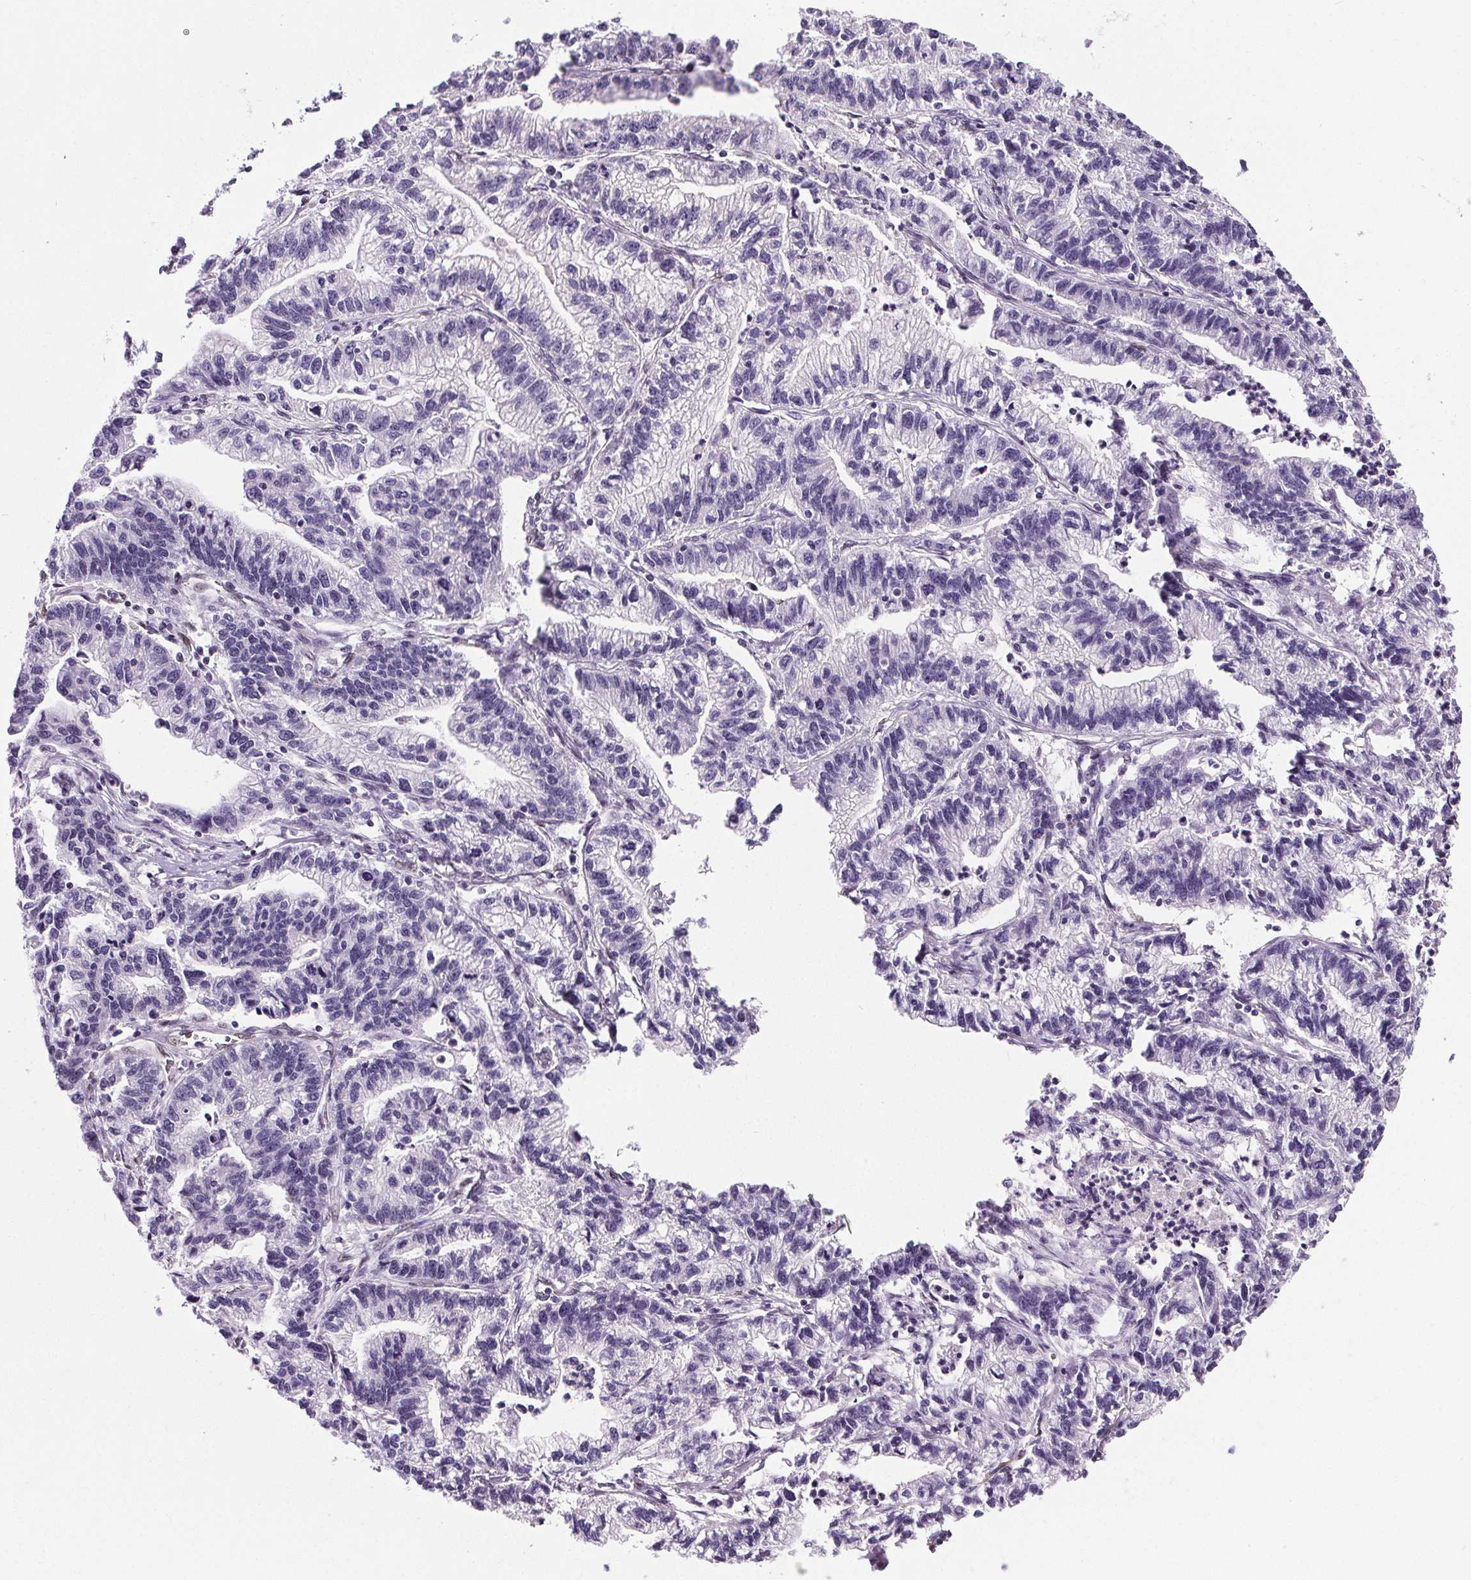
{"staining": {"intensity": "negative", "quantity": "none", "location": "none"}, "tissue": "stomach cancer", "cell_type": "Tumor cells", "image_type": "cancer", "snomed": [{"axis": "morphology", "description": "Adenocarcinoma, NOS"}, {"axis": "topography", "description": "Stomach"}], "caption": "An IHC histopathology image of stomach cancer (adenocarcinoma) is shown. There is no staining in tumor cells of stomach cancer (adenocarcinoma).", "gene": "GP6", "patient": {"sex": "male", "age": 83}}